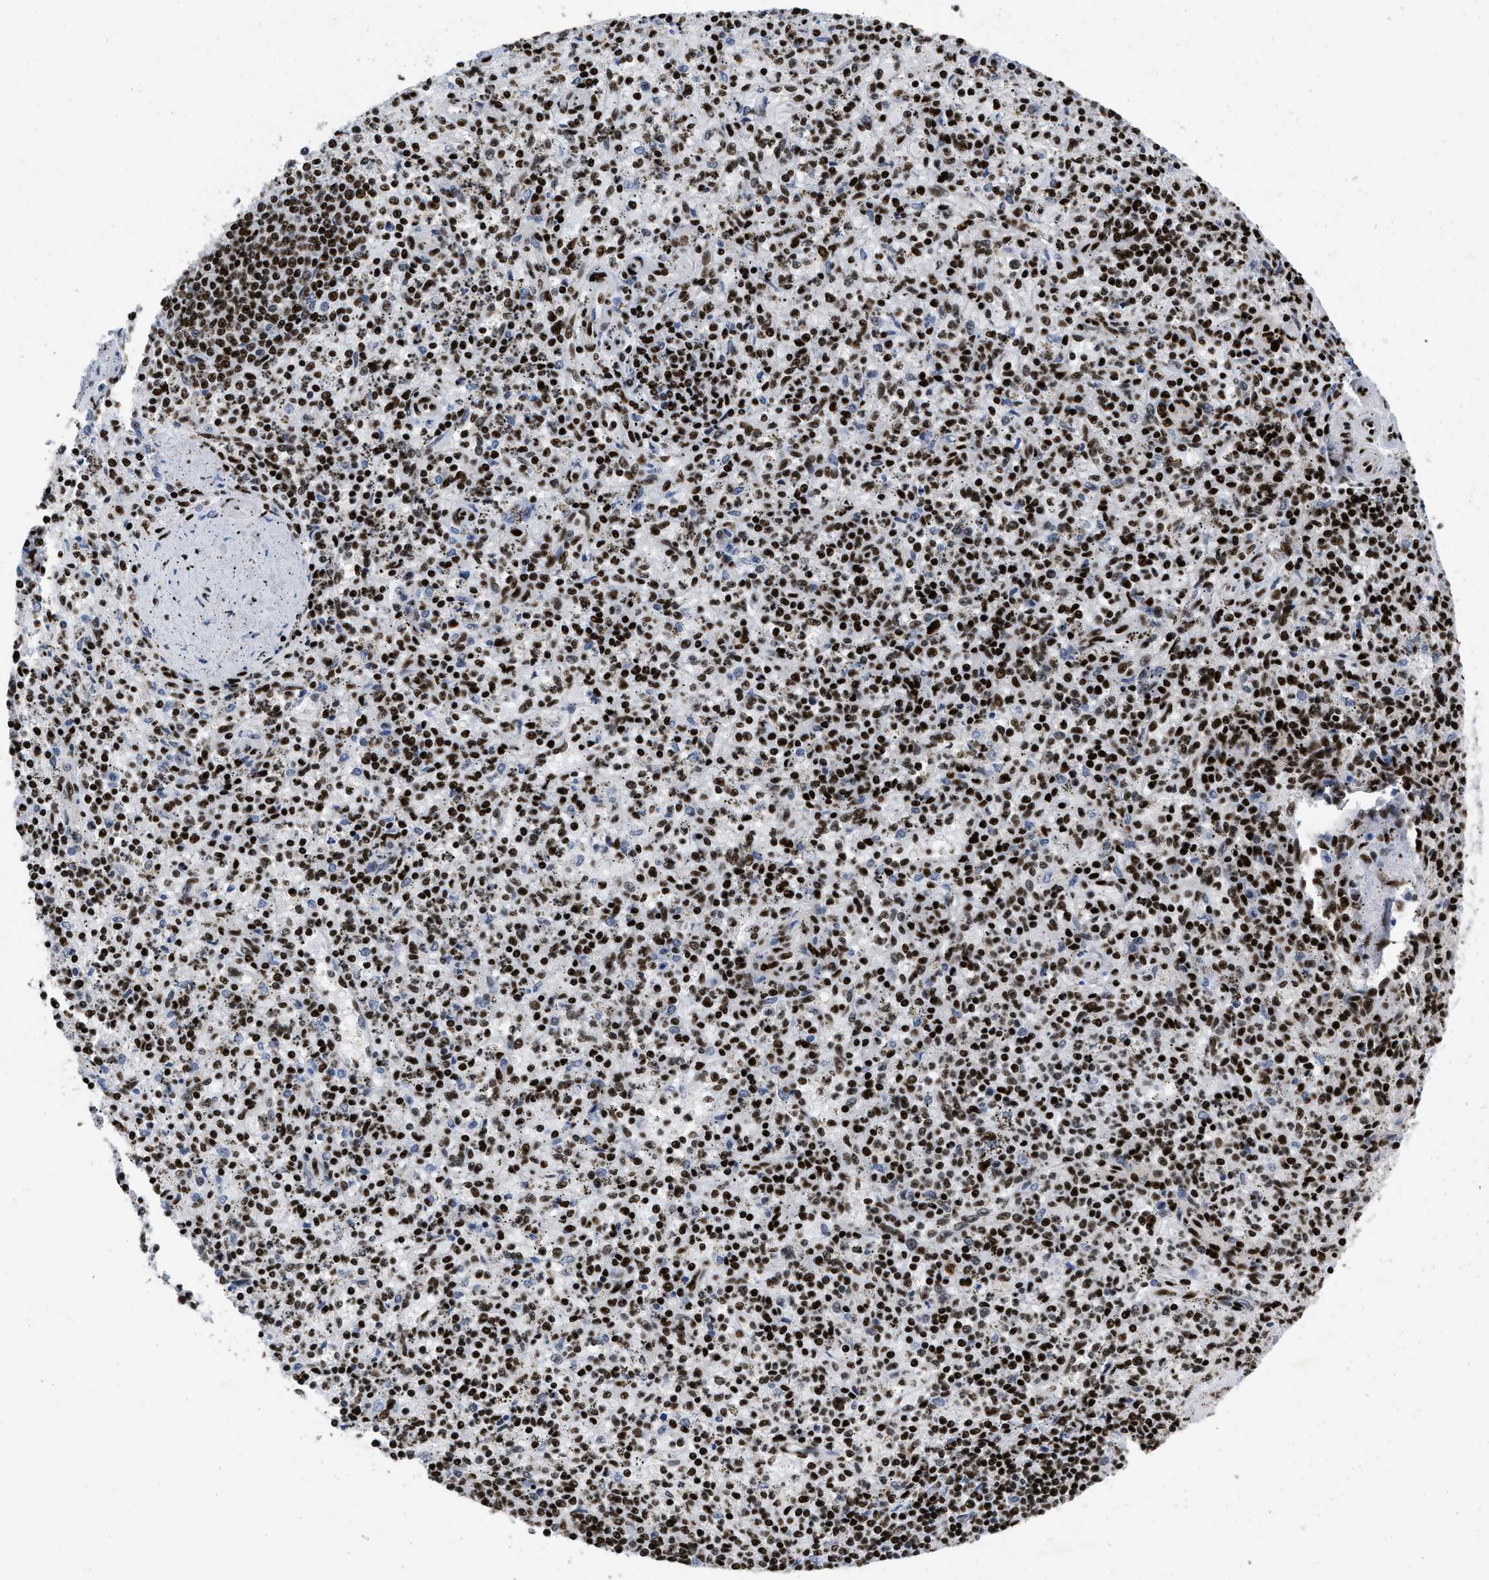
{"staining": {"intensity": "strong", "quantity": ">75%", "location": "nuclear"}, "tissue": "spleen", "cell_type": "Cells in red pulp", "image_type": "normal", "snomed": [{"axis": "morphology", "description": "Normal tissue, NOS"}, {"axis": "topography", "description": "Spleen"}], "caption": "High-power microscopy captured an IHC histopathology image of benign spleen, revealing strong nuclear staining in approximately >75% of cells in red pulp. (Brightfield microscopy of DAB IHC at high magnification).", "gene": "CREB1", "patient": {"sex": "male", "age": 72}}